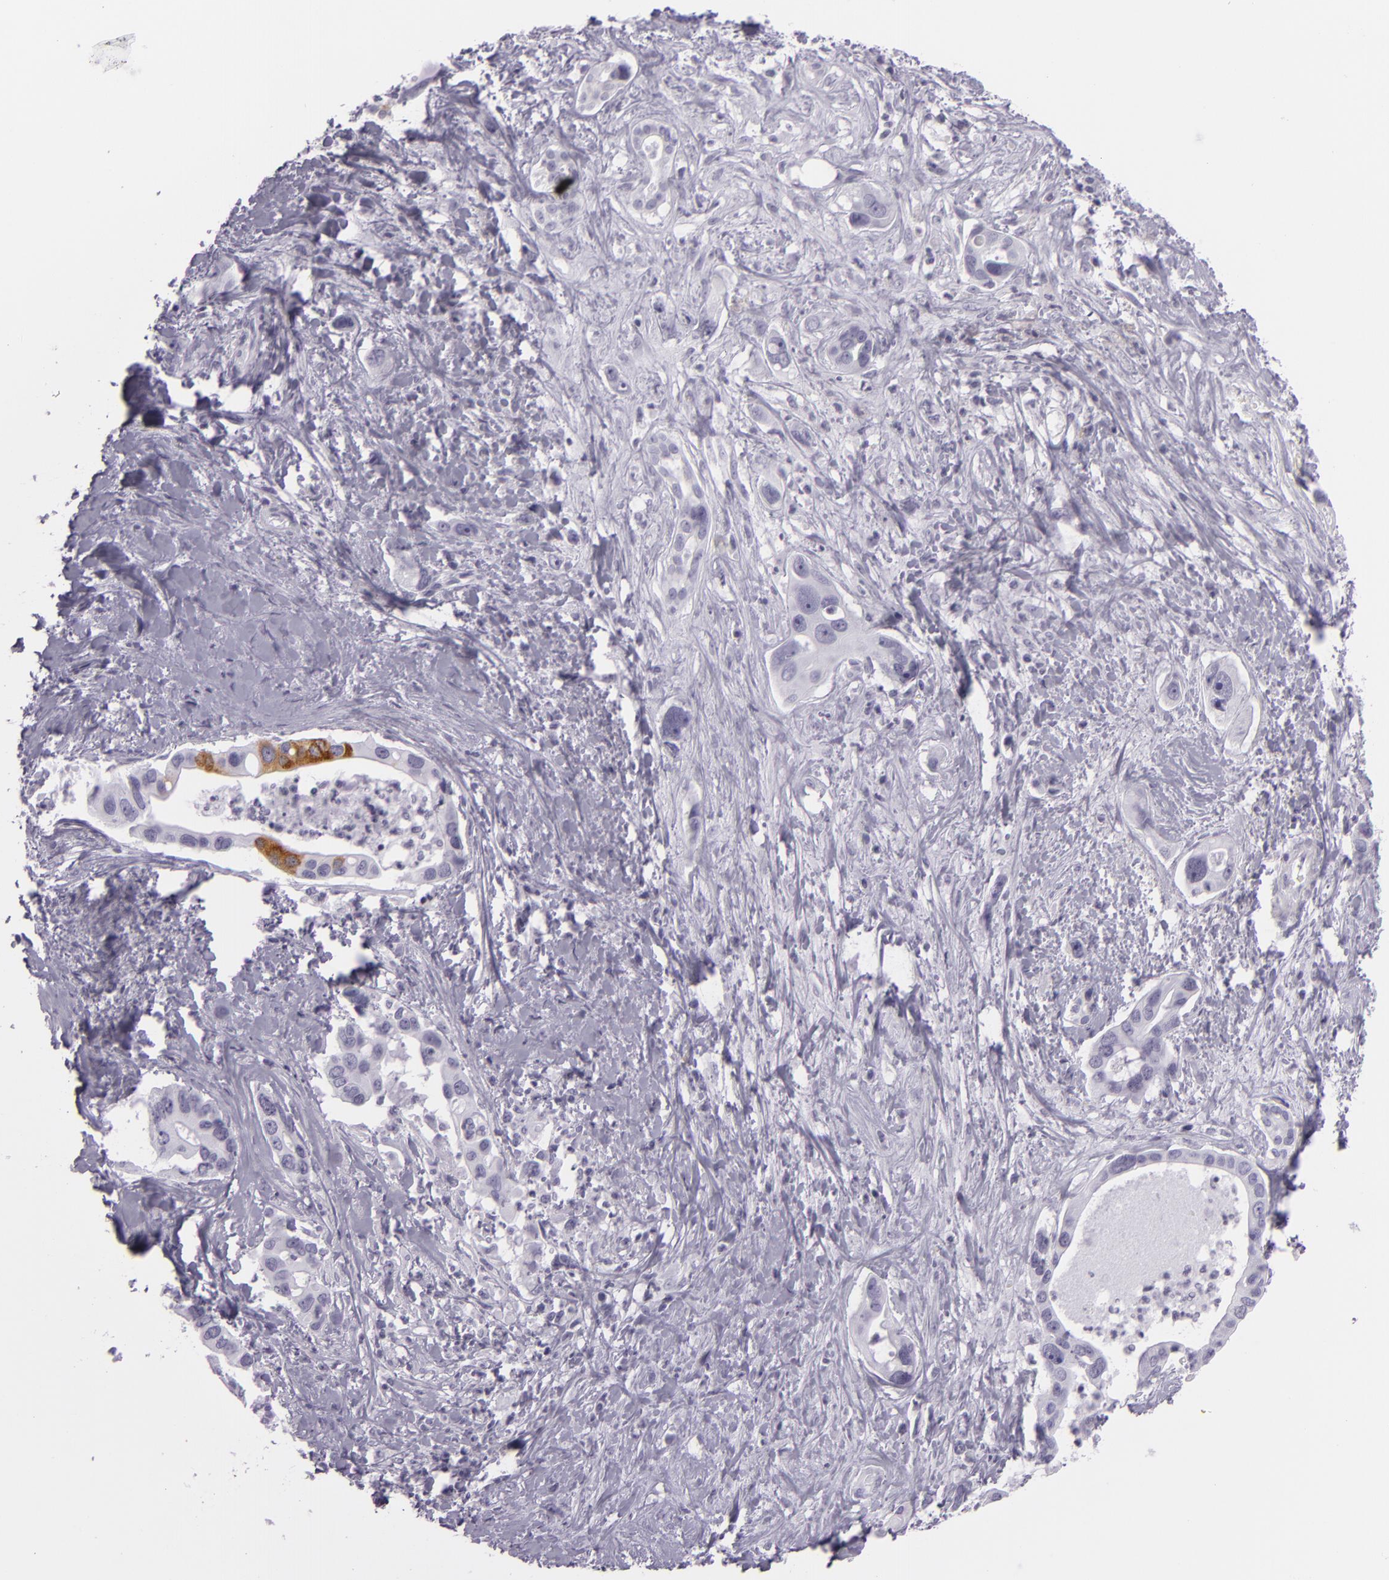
{"staining": {"intensity": "strong", "quantity": "<25%", "location": "cytoplasmic/membranous"}, "tissue": "liver cancer", "cell_type": "Tumor cells", "image_type": "cancer", "snomed": [{"axis": "morphology", "description": "Cholangiocarcinoma"}, {"axis": "topography", "description": "Liver"}], "caption": "Approximately <25% of tumor cells in liver cancer (cholangiocarcinoma) display strong cytoplasmic/membranous protein positivity as visualized by brown immunohistochemical staining.", "gene": "MUC6", "patient": {"sex": "female", "age": 65}}